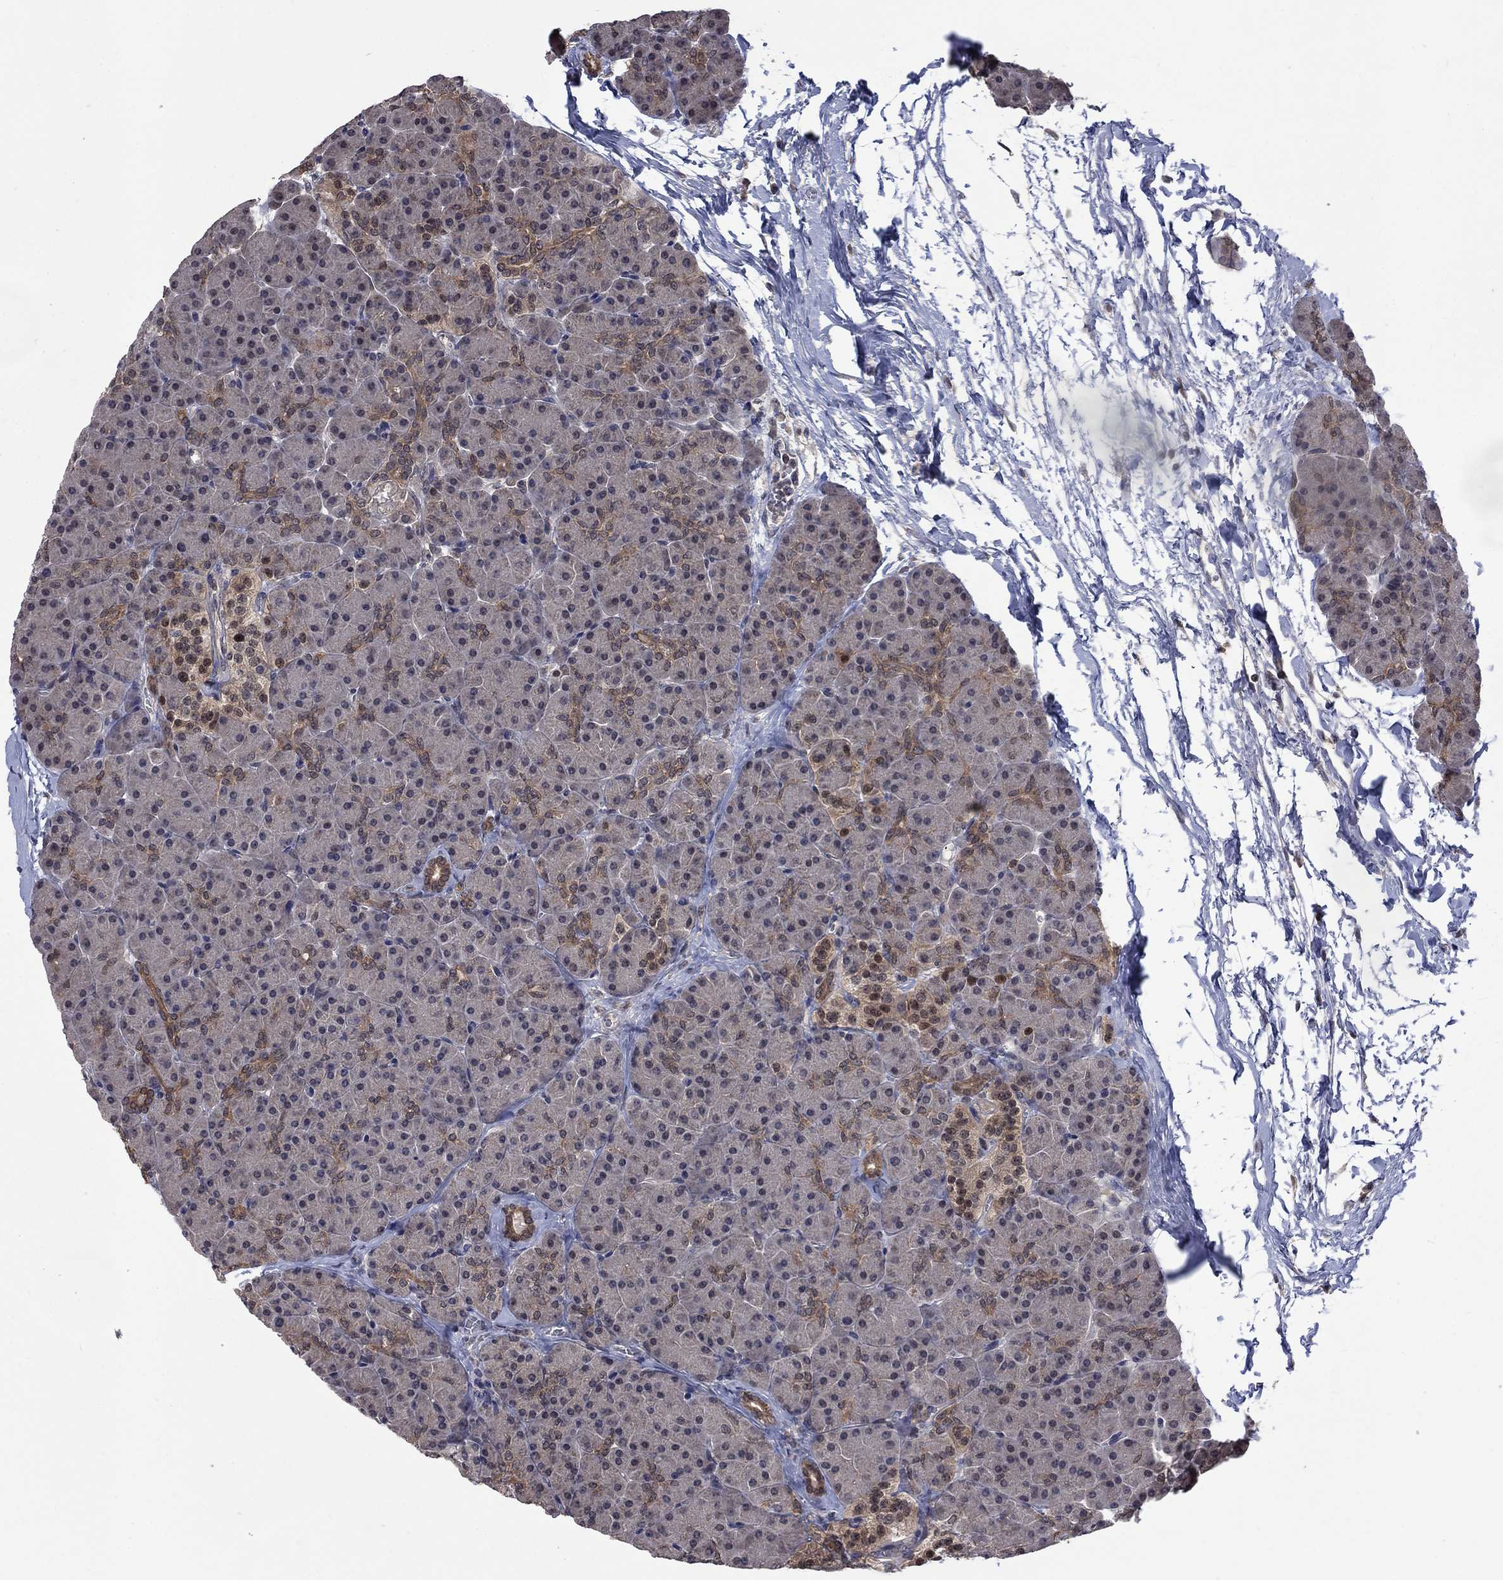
{"staining": {"intensity": "moderate", "quantity": "25%-75%", "location": "cytoplasmic/membranous"}, "tissue": "pancreas", "cell_type": "Exocrine glandular cells", "image_type": "normal", "snomed": [{"axis": "morphology", "description": "Normal tissue, NOS"}, {"axis": "topography", "description": "Pancreas"}], "caption": "Approximately 25%-75% of exocrine glandular cells in unremarkable pancreas reveal moderate cytoplasmic/membranous protein staining as visualized by brown immunohistochemical staining.", "gene": "IAH1", "patient": {"sex": "female", "age": 44}}